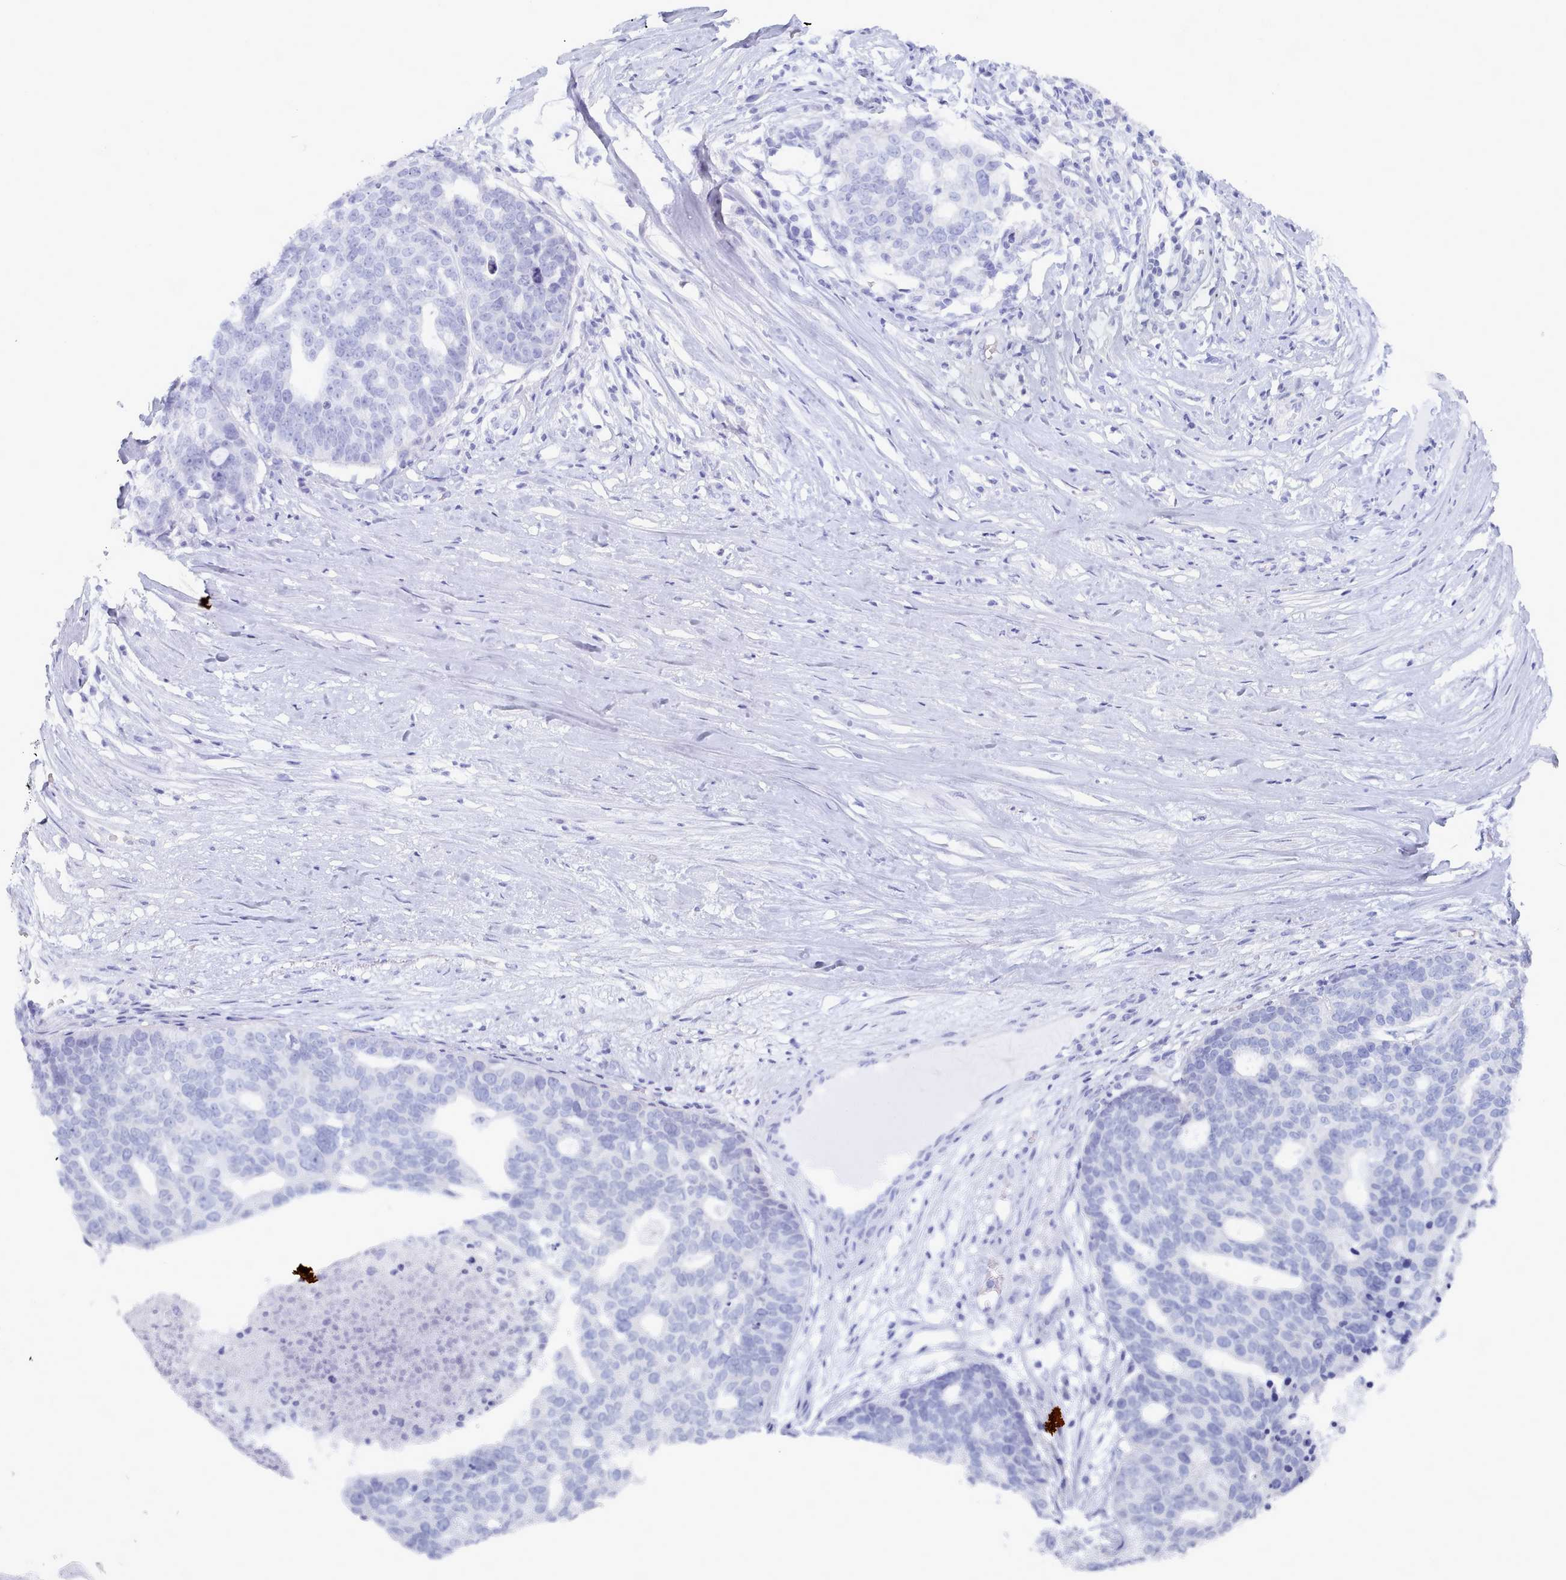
{"staining": {"intensity": "negative", "quantity": "none", "location": "none"}, "tissue": "ovarian cancer", "cell_type": "Tumor cells", "image_type": "cancer", "snomed": [{"axis": "morphology", "description": "Cystadenocarcinoma, serous, NOS"}, {"axis": "topography", "description": "Ovary"}], "caption": "This is an immunohistochemistry photomicrograph of serous cystadenocarcinoma (ovarian). There is no staining in tumor cells.", "gene": "TYW1B", "patient": {"sex": "female", "age": 59}}